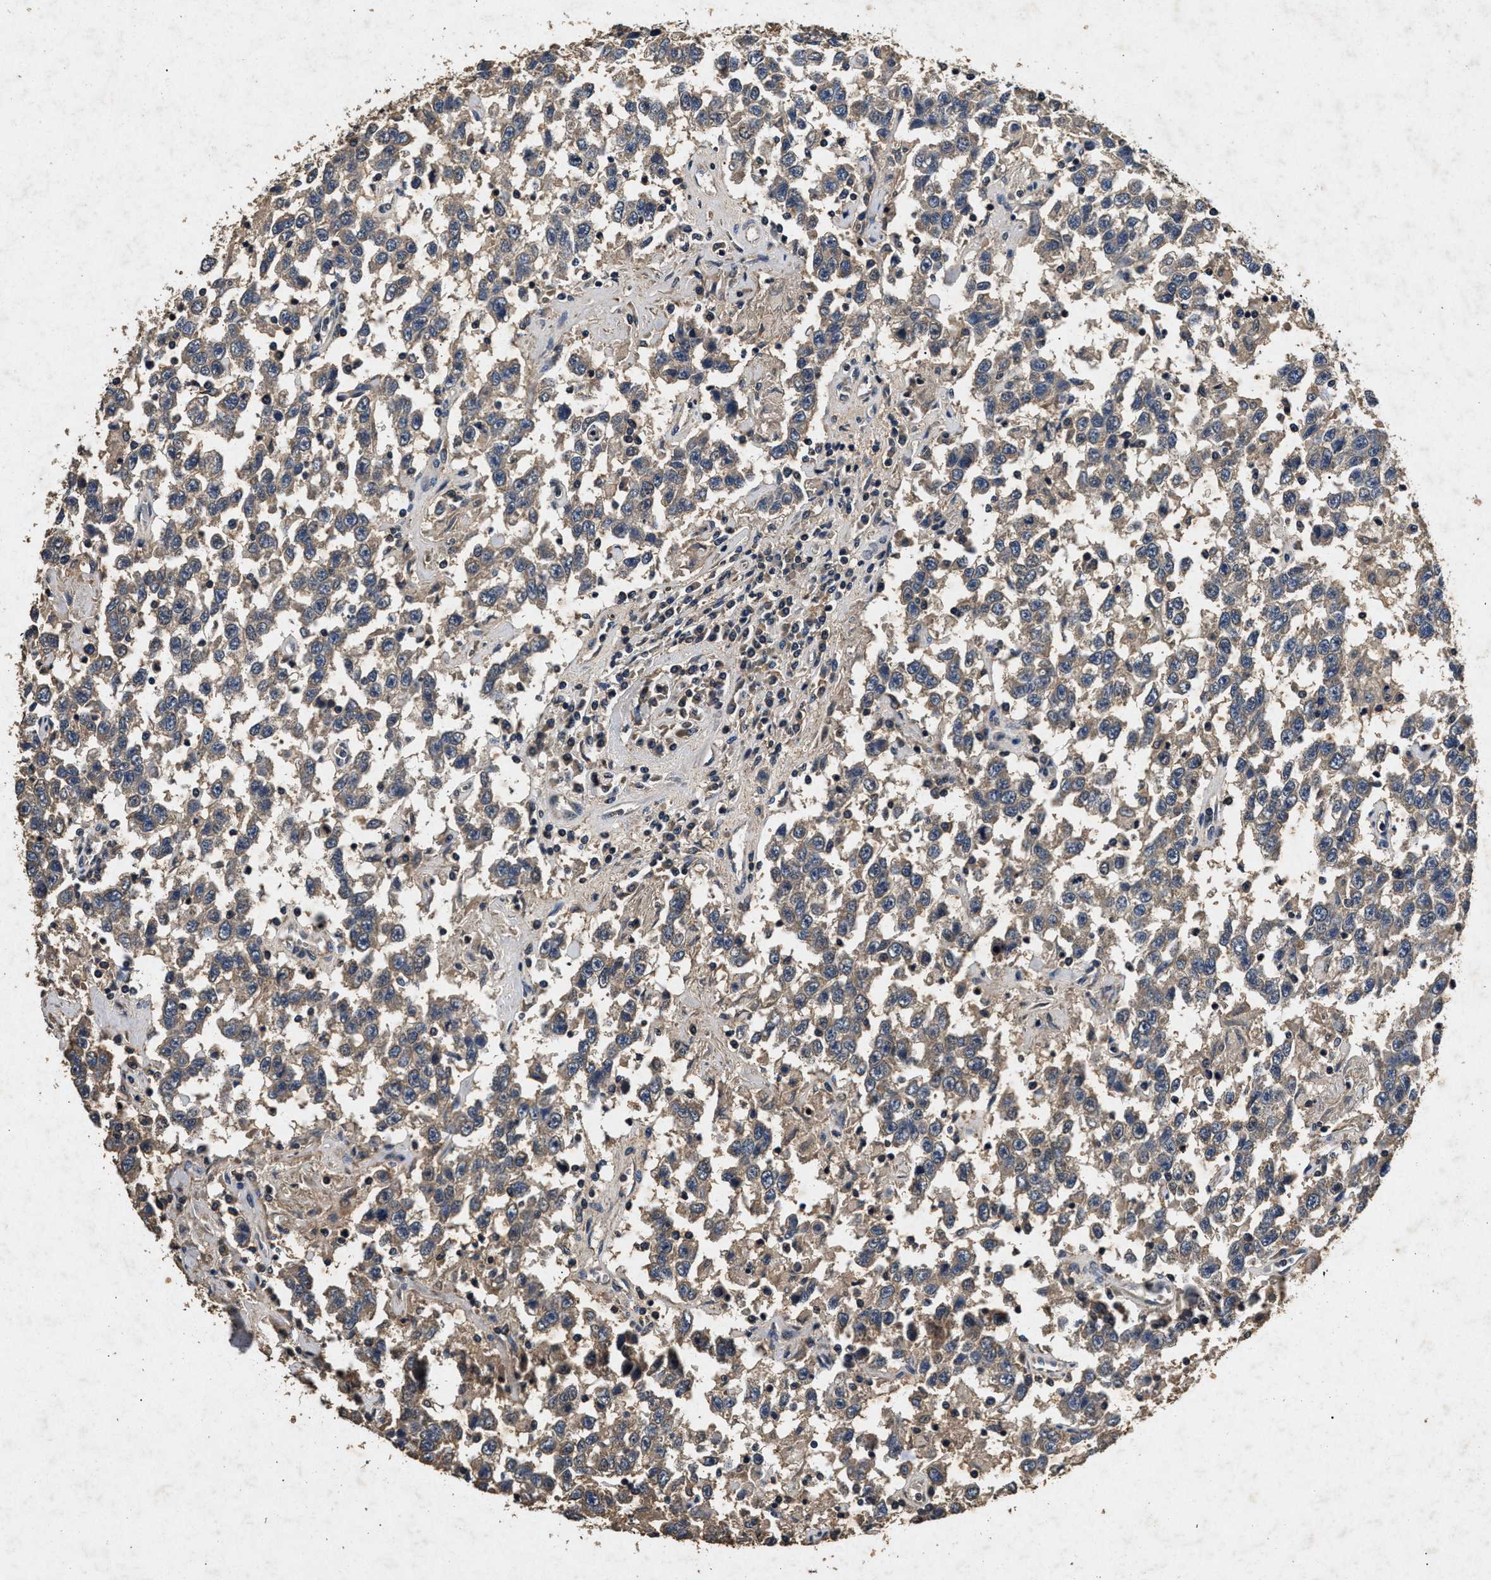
{"staining": {"intensity": "weak", "quantity": ">75%", "location": "cytoplasmic/membranous"}, "tissue": "testis cancer", "cell_type": "Tumor cells", "image_type": "cancer", "snomed": [{"axis": "morphology", "description": "Seminoma, NOS"}, {"axis": "topography", "description": "Testis"}], "caption": "Tumor cells exhibit low levels of weak cytoplasmic/membranous positivity in about >75% of cells in testis cancer.", "gene": "PPP1CC", "patient": {"sex": "male", "age": 41}}